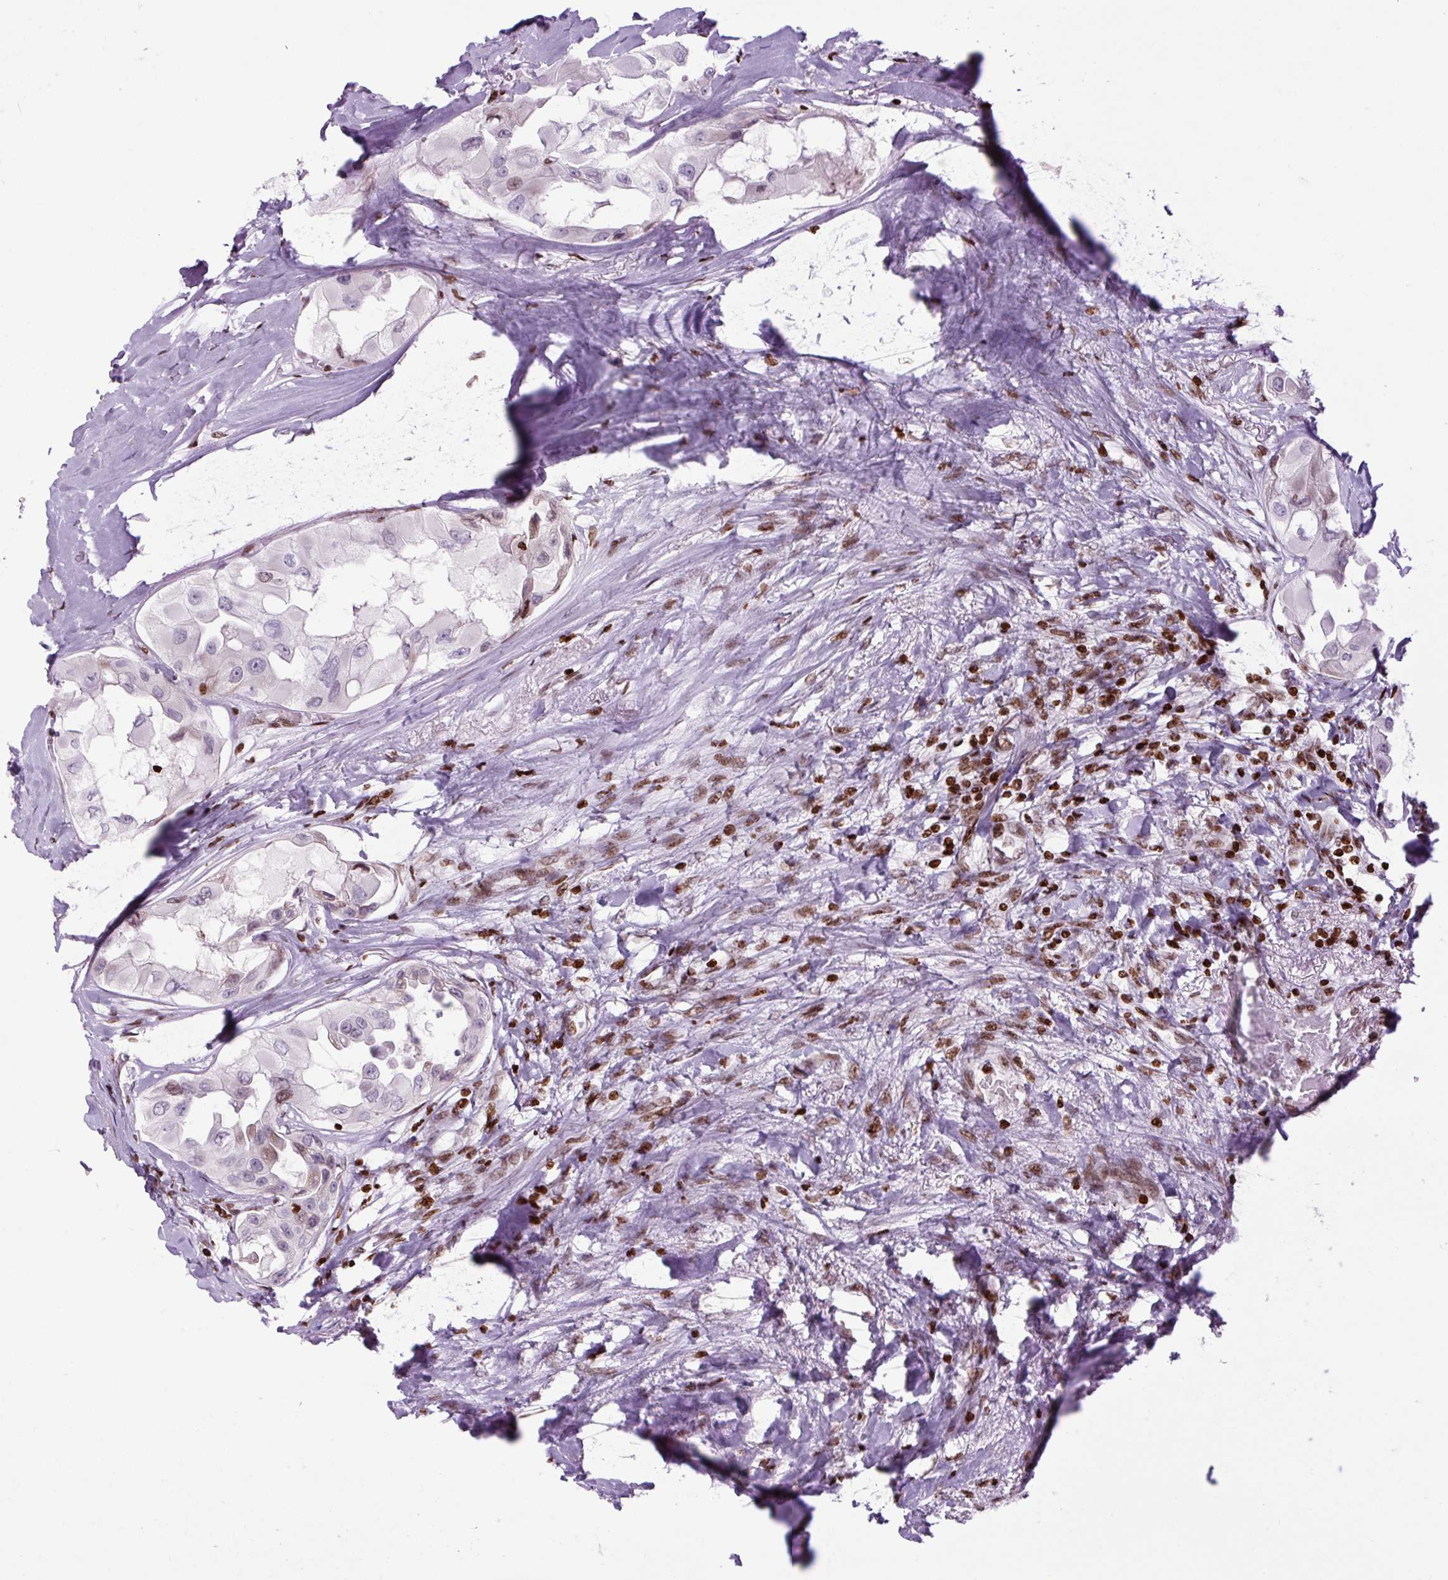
{"staining": {"intensity": "strong", "quantity": "<25%", "location": "nuclear"}, "tissue": "thyroid cancer", "cell_type": "Tumor cells", "image_type": "cancer", "snomed": [{"axis": "morphology", "description": "Normal tissue, NOS"}, {"axis": "morphology", "description": "Papillary adenocarcinoma, NOS"}, {"axis": "topography", "description": "Thyroid gland"}], "caption": "Papillary adenocarcinoma (thyroid) was stained to show a protein in brown. There is medium levels of strong nuclear expression in about <25% of tumor cells. The staining is performed using DAB brown chromogen to label protein expression. The nuclei are counter-stained blue using hematoxylin.", "gene": "H1-3", "patient": {"sex": "female", "age": 59}}